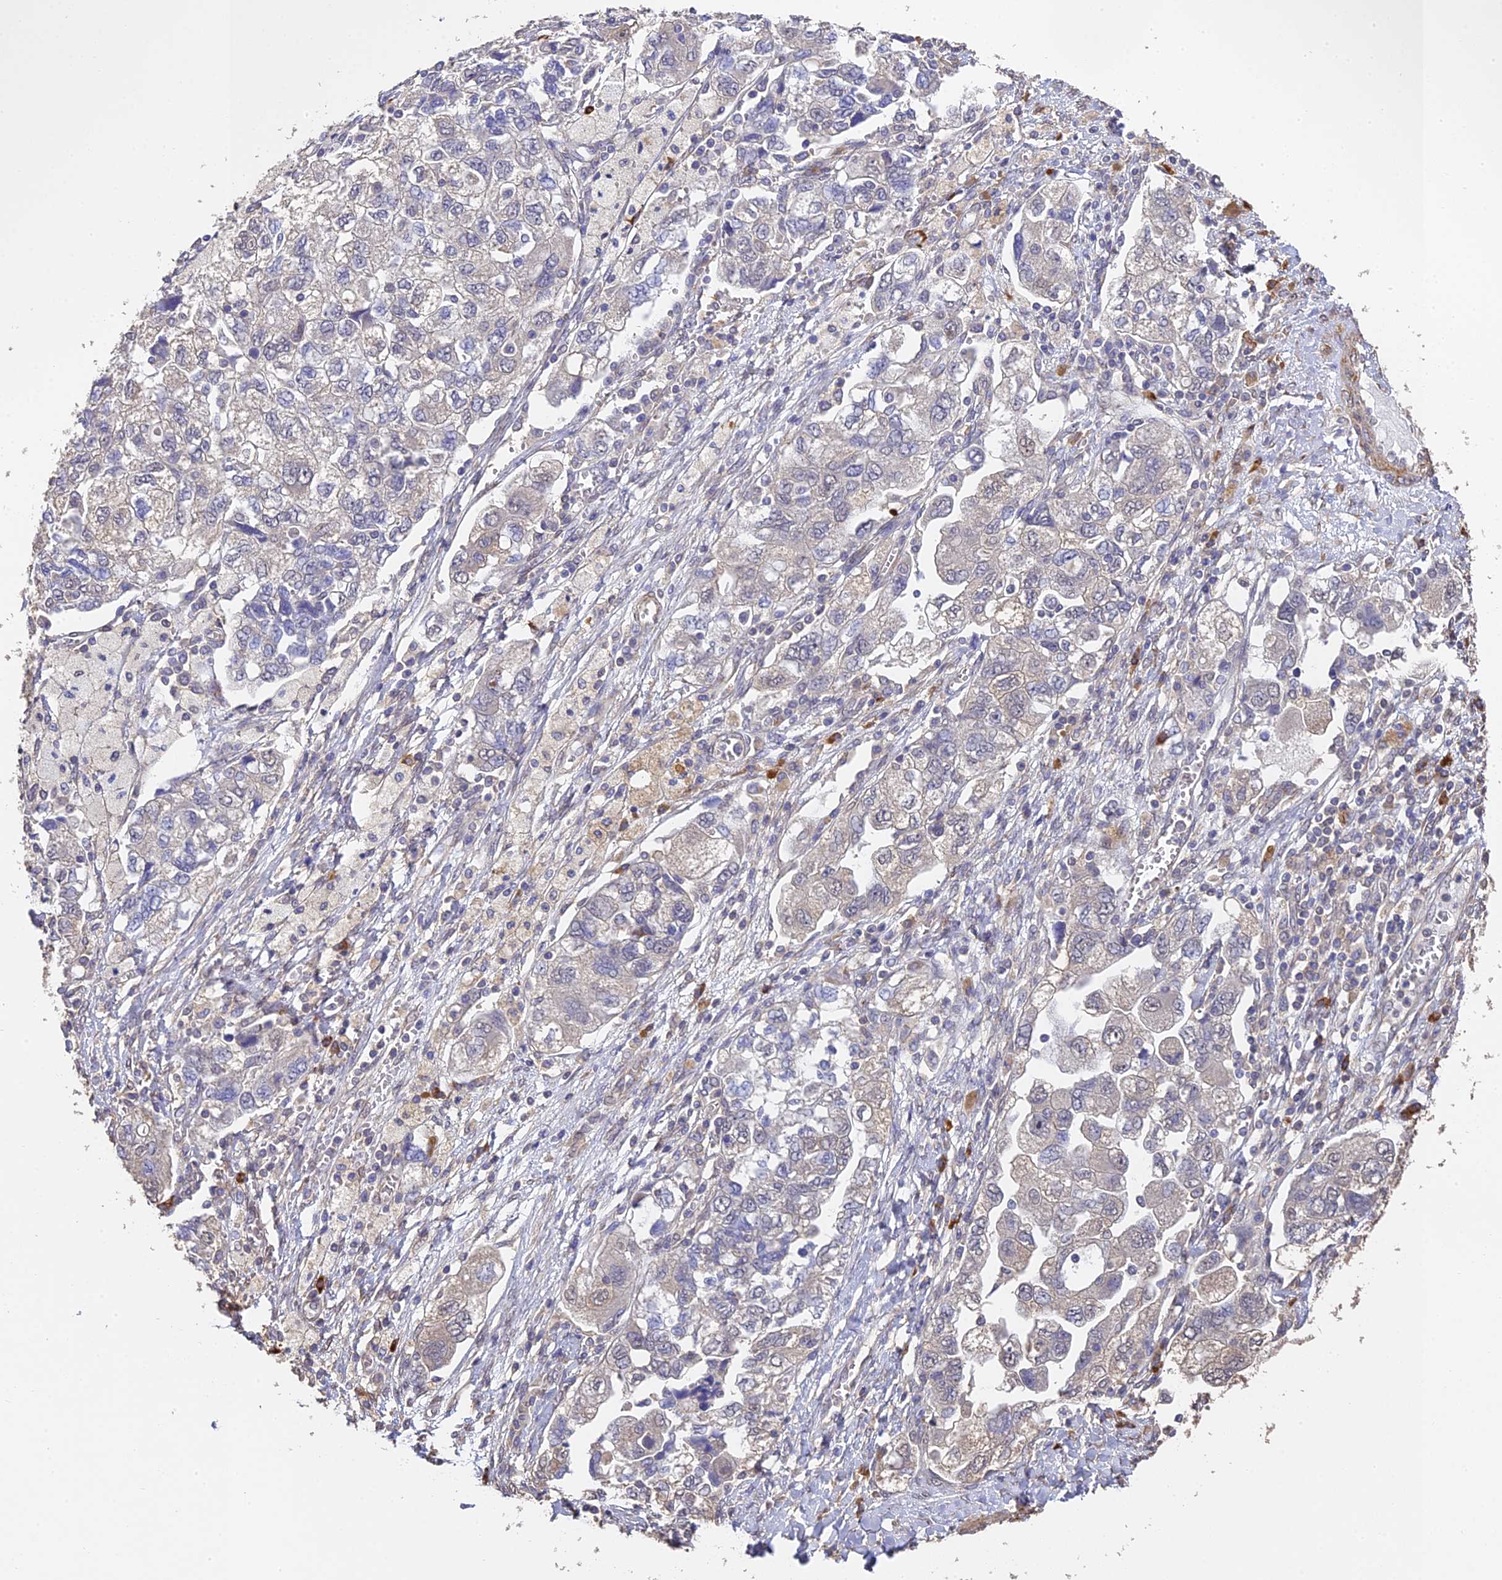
{"staining": {"intensity": "negative", "quantity": "none", "location": "none"}, "tissue": "ovarian cancer", "cell_type": "Tumor cells", "image_type": "cancer", "snomed": [{"axis": "morphology", "description": "Carcinoma, NOS"}, {"axis": "morphology", "description": "Cystadenocarcinoma, serous, NOS"}, {"axis": "topography", "description": "Ovary"}], "caption": "Immunohistochemistry (IHC) micrograph of human ovarian carcinoma stained for a protein (brown), which reveals no staining in tumor cells. (DAB IHC visualized using brightfield microscopy, high magnification).", "gene": "SLC11A1", "patient": {"sex": "female", "age": 69}}